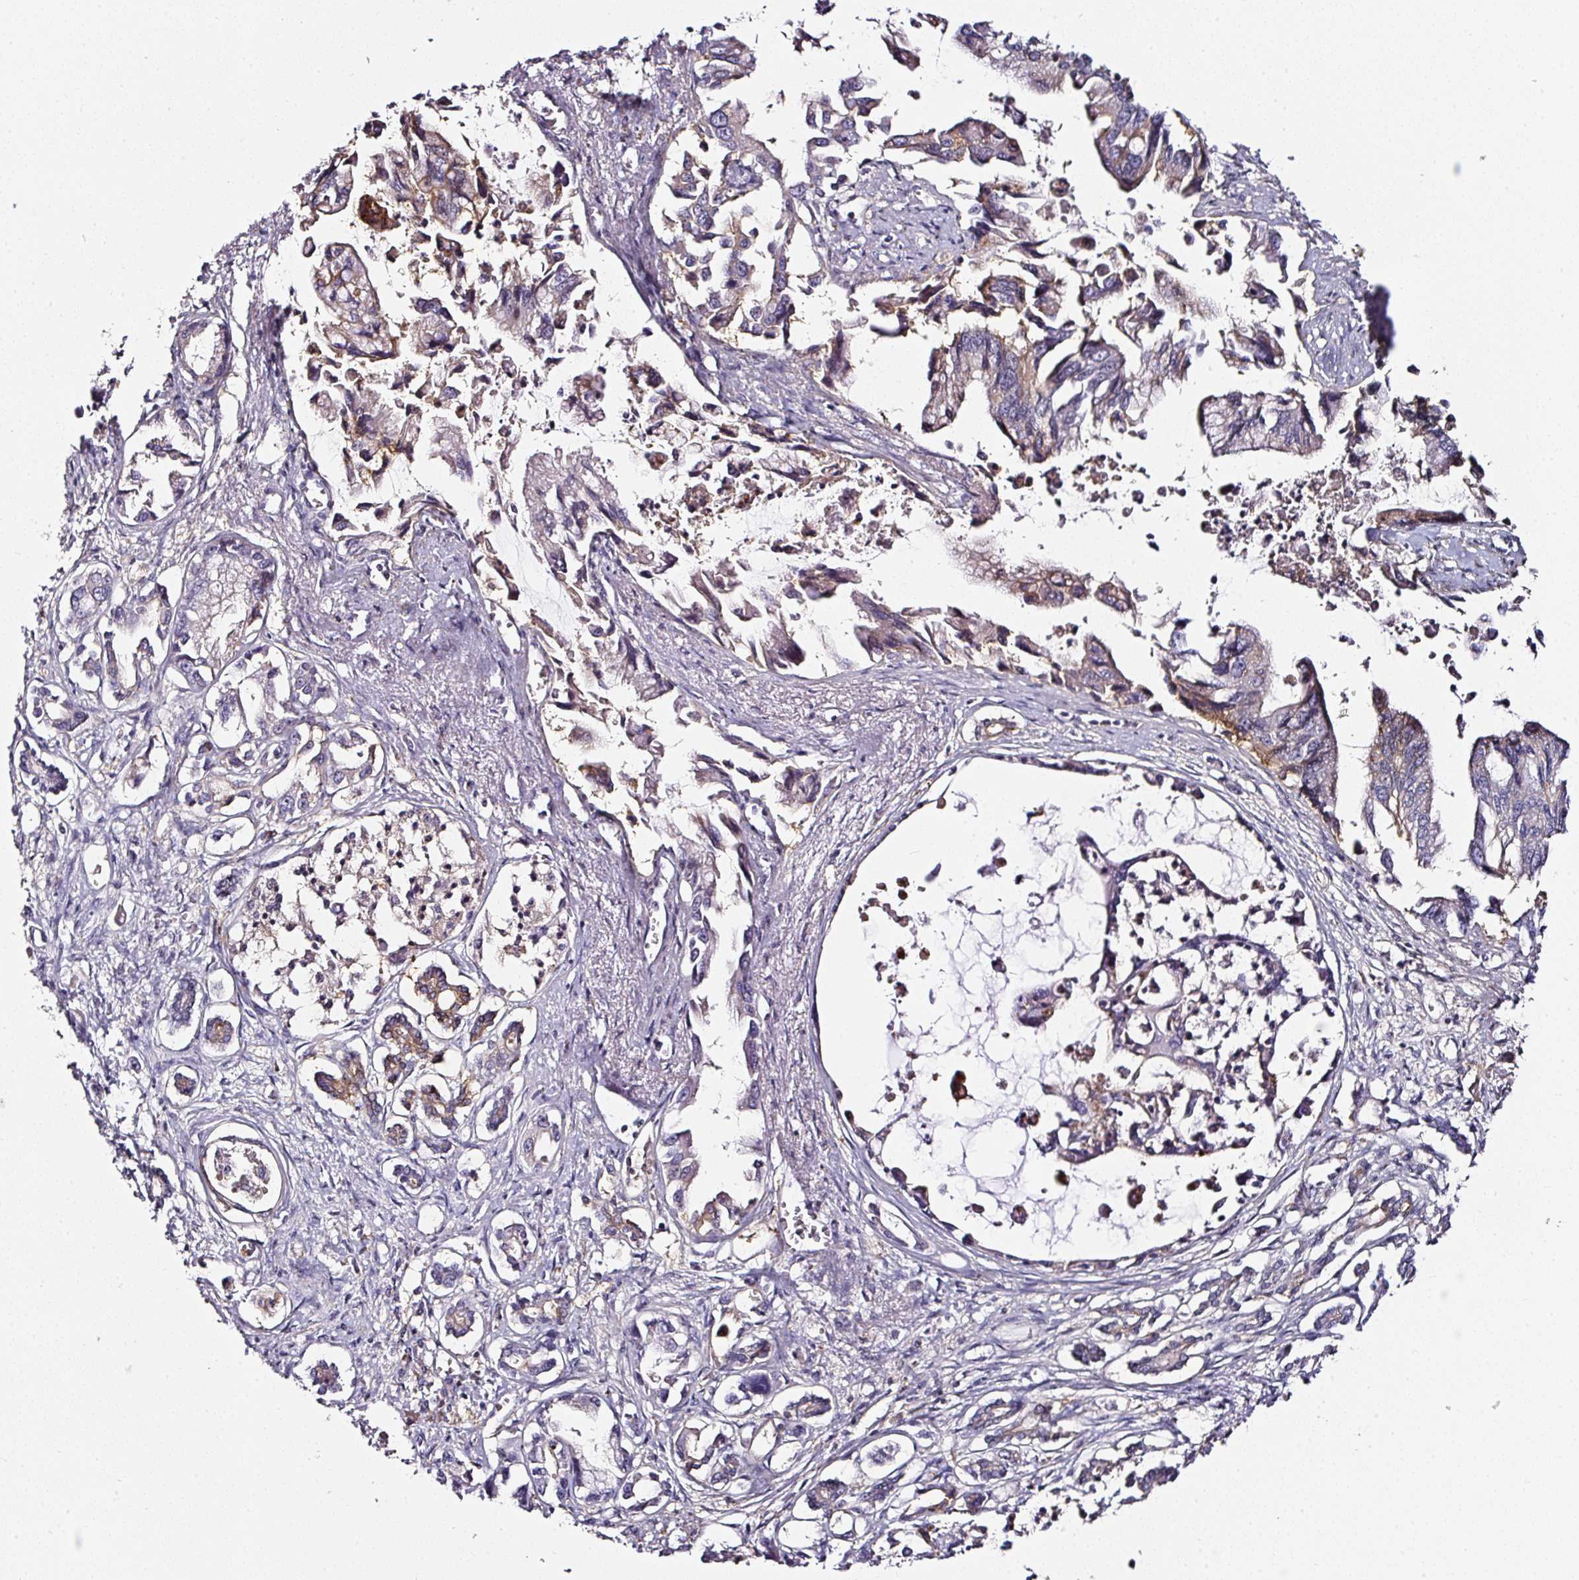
{"staining": {"intensity": "moderate", "quantity": "<25%", "location": "cytoplasmic/membranous"}, "tissue": "pancreatic cancer", "cell_type": "Tumor cells", "image_type": "cancer", "snomed": [{"axis": "morphology", "description": "Adenocarcinoma, NOS"}, {"axis": "topography", "description": "Pancreas"}], "caption": "Tumor cells demonstrate moderate cytoplasmic/membranous staining in about <25% of cells in adenocarcinoma (pancreatic).", "gene": "CD47", "patient": {"sex": "male", "age": 84}}